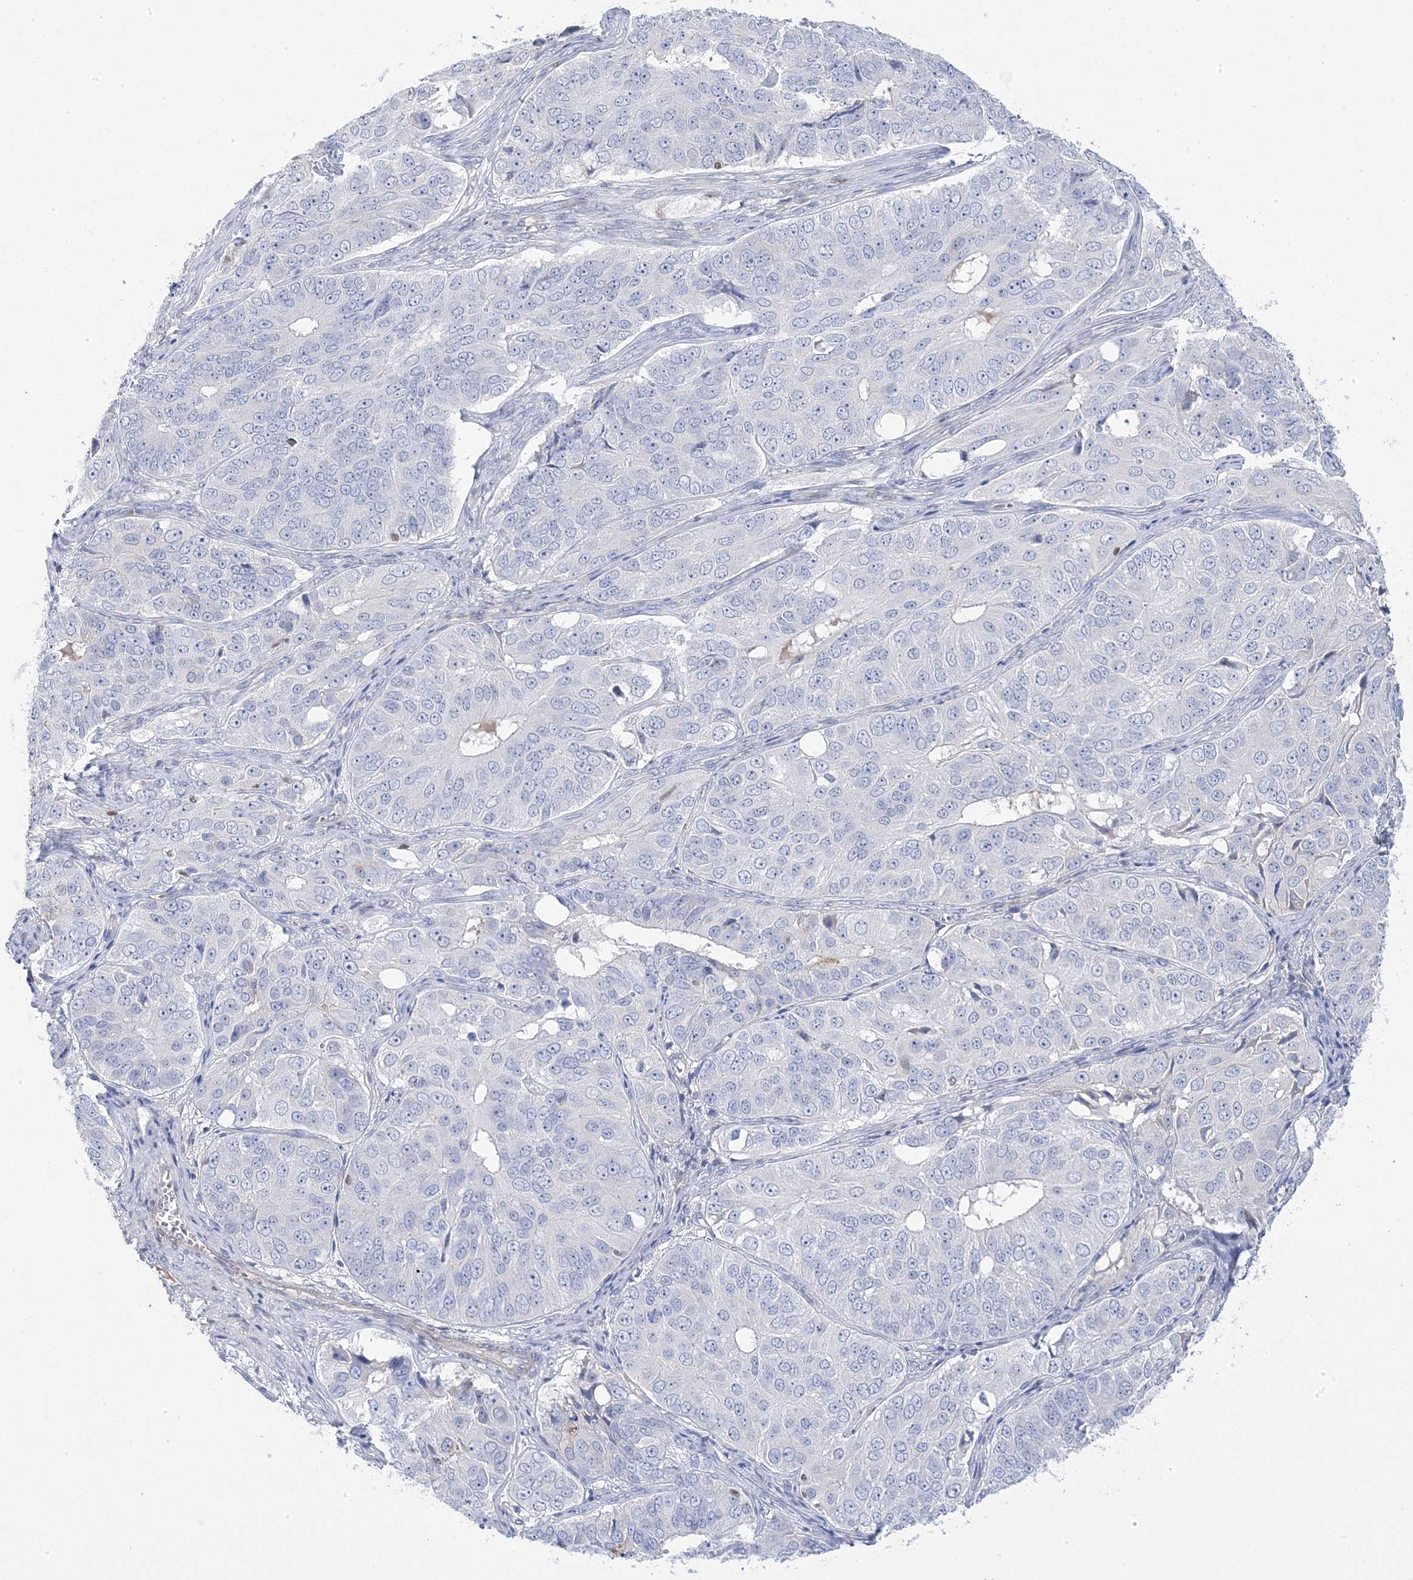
{"staining": {"intensity": "negative", "quantity": "none", "location": "none"}, "tissue": "ovarian cancer", "cell_type": "Tumor cells", "image_type": "cancer", "snomed": [{"axis": "morphology", "description": "Carcinoma, endometroid"}, {"axis": "topography", "description": "Ovary"}], "caption": "Immunohistochemistry (IHC) image of human ovarian cancer stained for a protein (brown), which exhibits no expression in tumor cells. (DAB (3,3'-diaminobenzidine) IHC, high magnification).", "gene": "GTPBP6", "patient": {"sex": "female", "age": 51}}